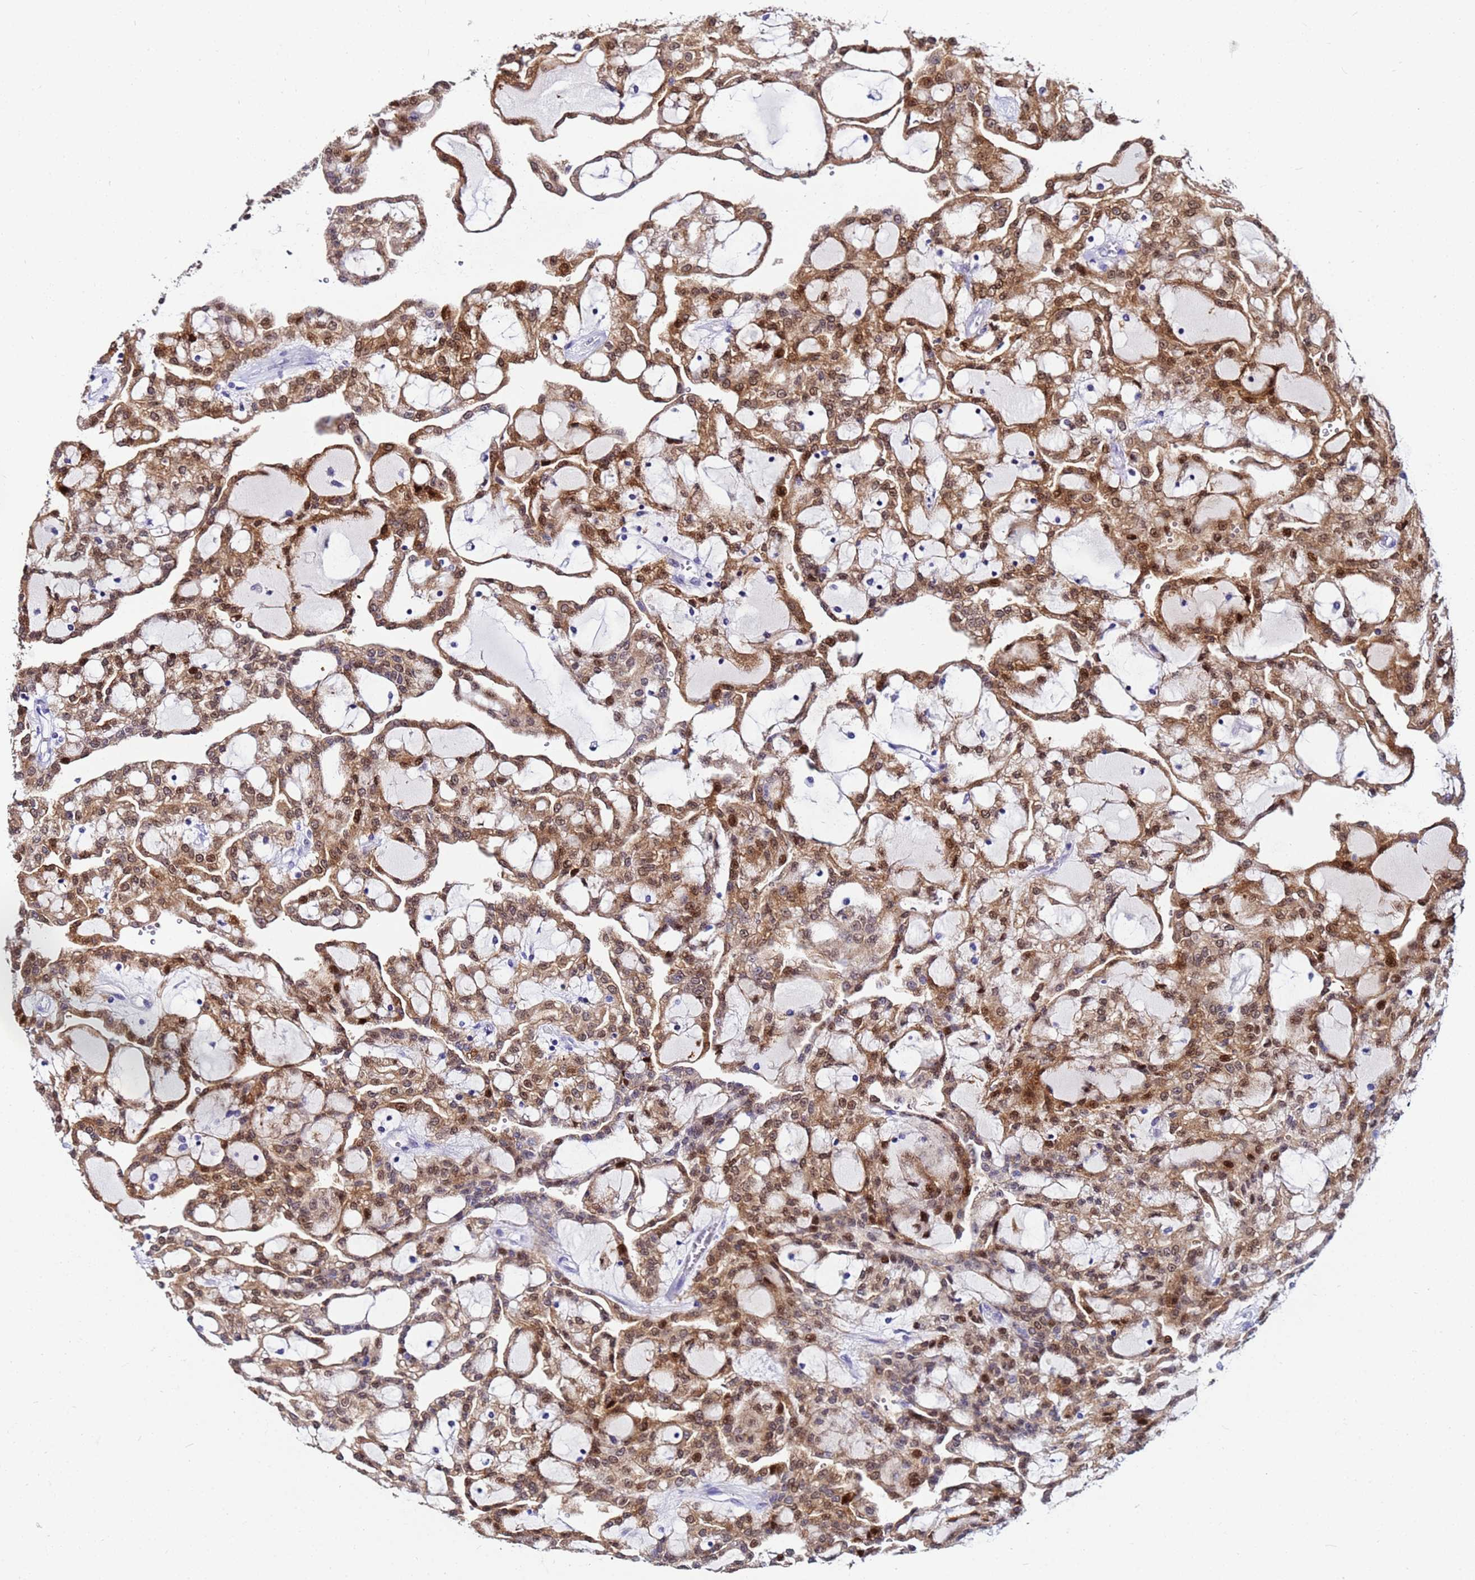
{"staining": {"intensity": "moderate", "quantity": "25%-75%", "location": "cytoplasmic/membranous,nuclear"}, "tissue": "renal cancer", "cell_type": "Tumor cells", "image_type": "cancer", "snomed": [{"axis": "morphology", "description": "Adenocarcinoma, NOS"}, {"axis": "topography", "description": "Kidney"}], "caption": "This image demonstrates adenocarcinoma (renal) stained with IHC to label a protein in brown. The cytoplasmic/membranous and nuclear of tumor cells show moderate positivity for the protein. Nuclei are counter-stained blue.", "gene": "PPP1R14C", "patient": {"sex": "male", "age": 63}}